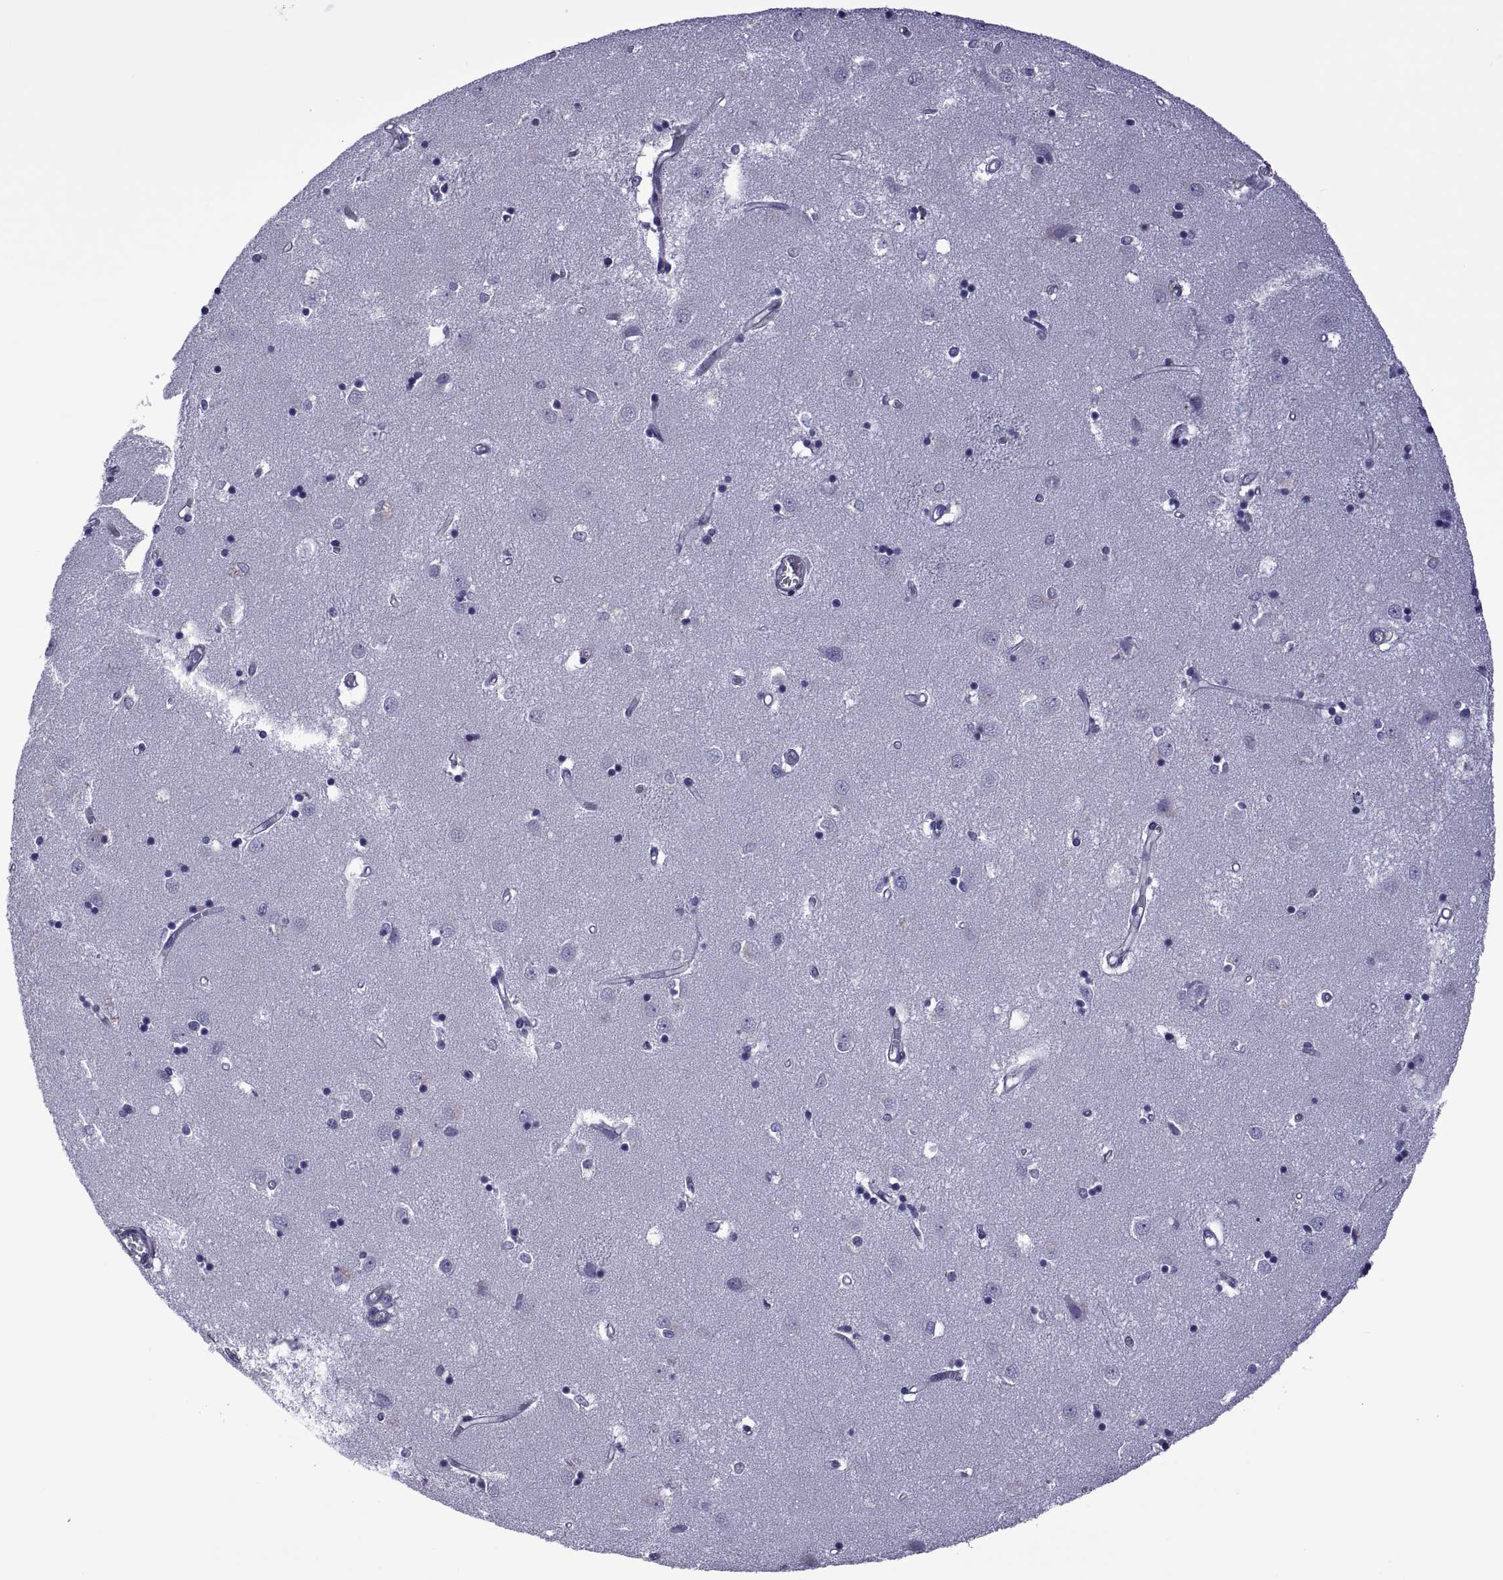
{"staining": {"intensity": "negative", "quantity": "none", "location": "none"}, "tissue": "caudate", "cell_type": "Glial cells", "image_type": "normal", "snomed": [{"axis": "morphology", "description": "Normal tissue, NOS"}, {"axis": "topography", "description": "Lateral ventricle wall"}], "caption": "Photomicrograph shows no significant protein positivity in glial cells of normal caudate. (DAB (3,3'-diaminobenzidine) immunohistochemistry with hematoxylin counter stain).", "gene": "LCN9", "patient": {"sex": "male", "age": 54}}